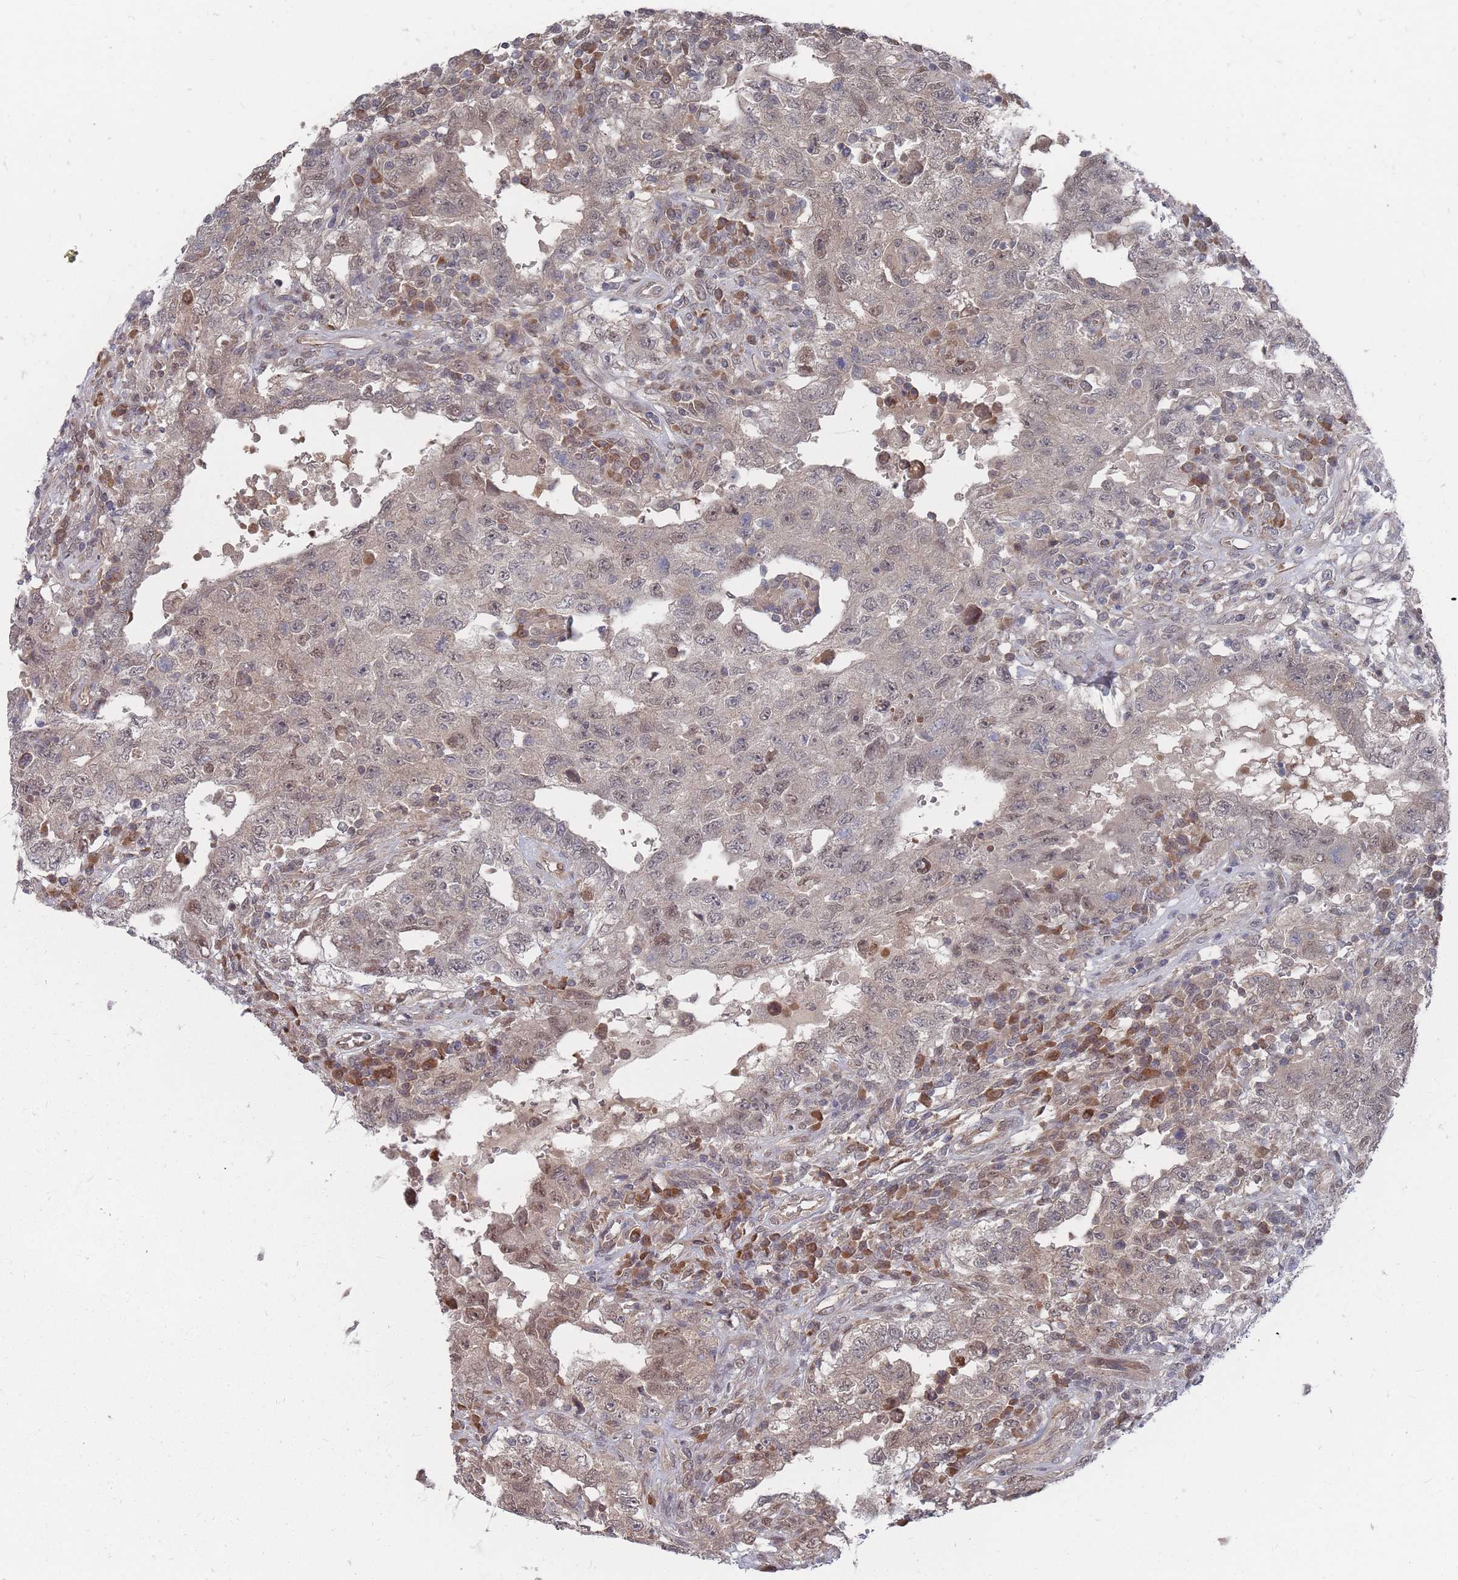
{"staining": {"intensity": "moderate", "quantity": "<25%", "location": "nuclear"}, "tissue": "testis cancer", "cell_type": "Tumor cells", "image_type": "cancer", "snomed": [{"axis": "morphology", "description": "Carcinoma, Embryonal, NOS"}, {"axis": "topography", "description": "Testis"}], "caption": "Testis cancer (embryonal carcinoma) tissue demonstrates moderate nuclear expression in about <25% of tumor cells", "gene": "NKD1", "patient": {"sex": "male", "age": 26}}